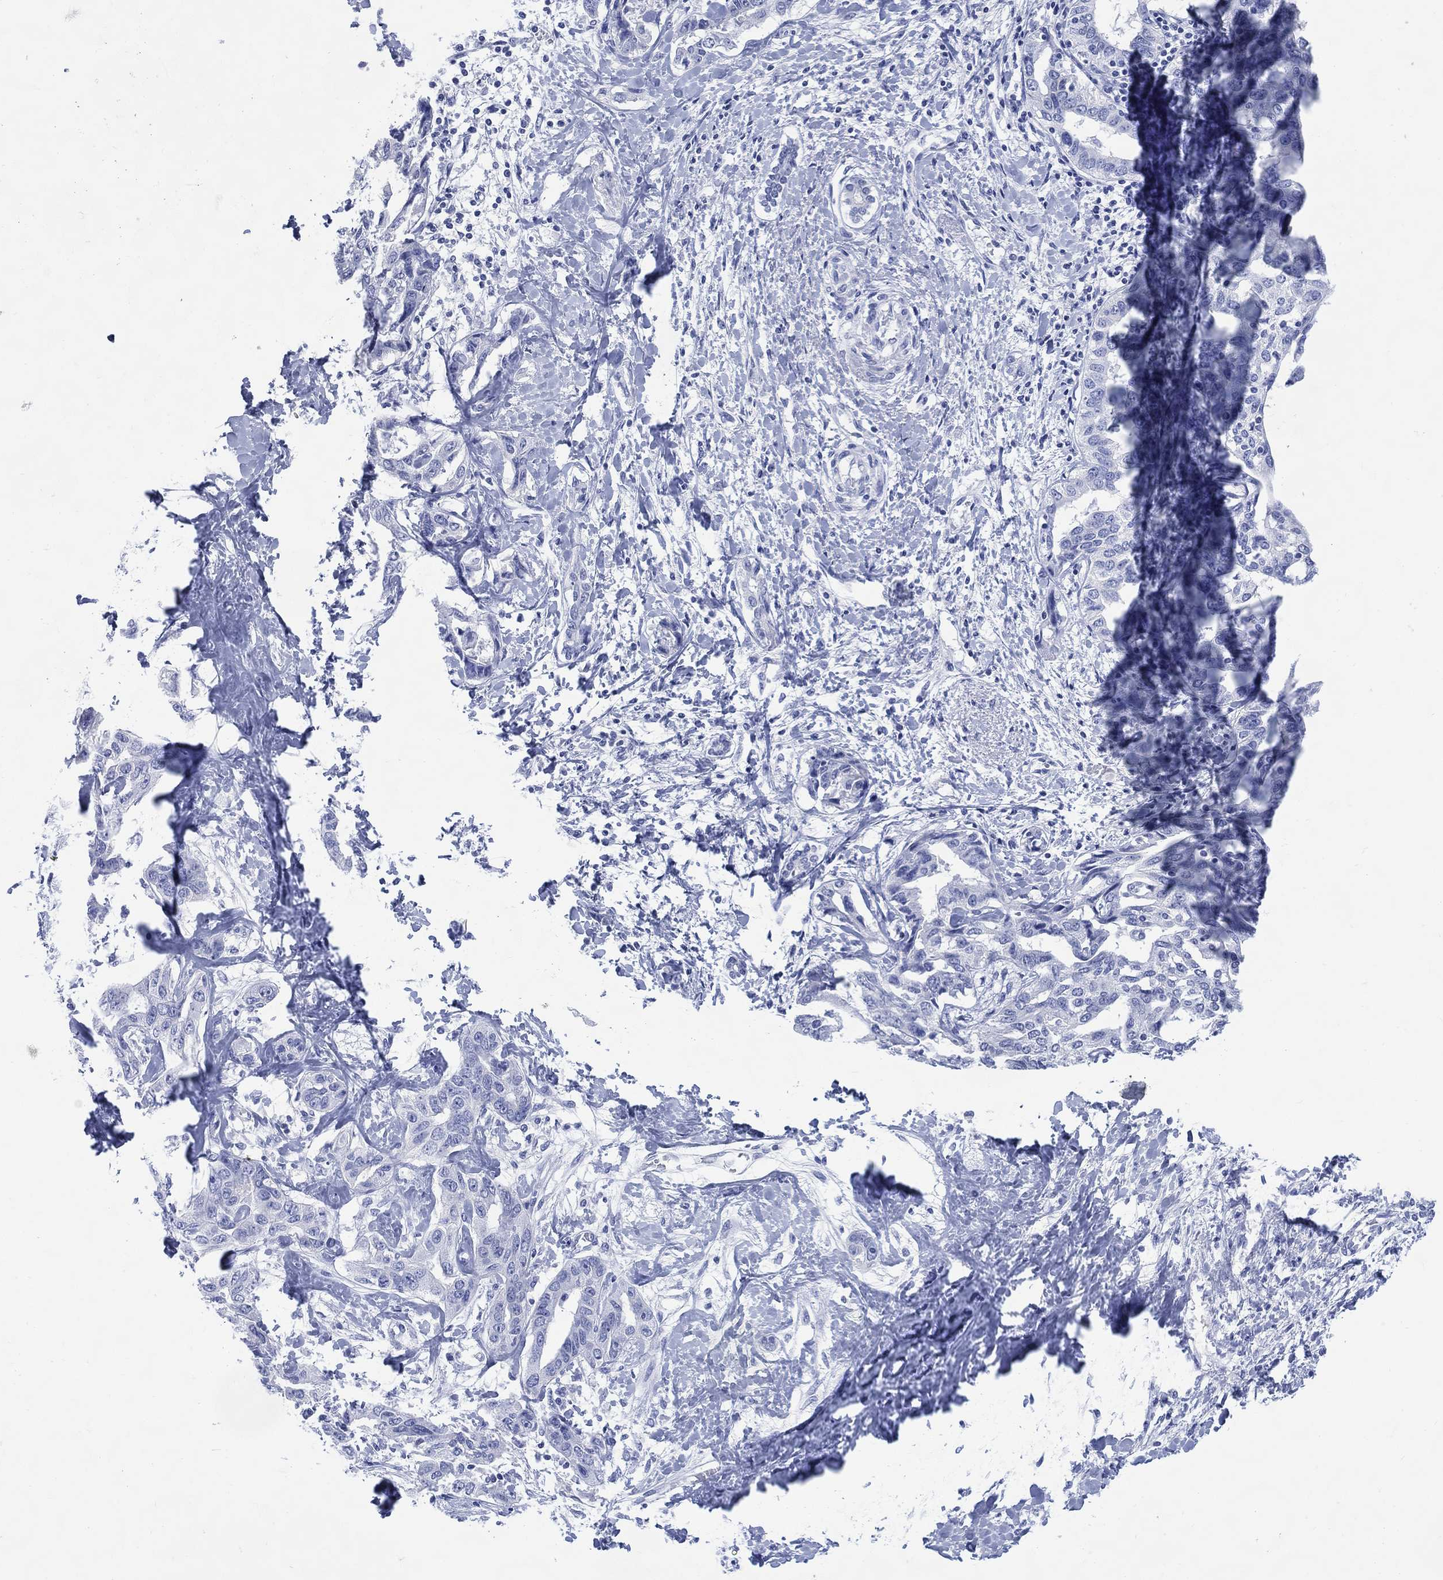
{"staining": {"intensity": "negative", "quantity": "none", "location": "none"}, "tissue": "liver cancer", "cell_type": "Tumor cells", "image_type": "cancer", "snomed": [{"axis": "morphology", "description": "Cholangiocarcinoma"}, {"axis": "topography", "description": "Liver"}], "caption": "The histopathology image demonstrates no significant expression in tumor cells of liver cancer (cholangiocarcinoma).", "gene": "LRRD1", "patient": {"sex": "male", "age": 59}}